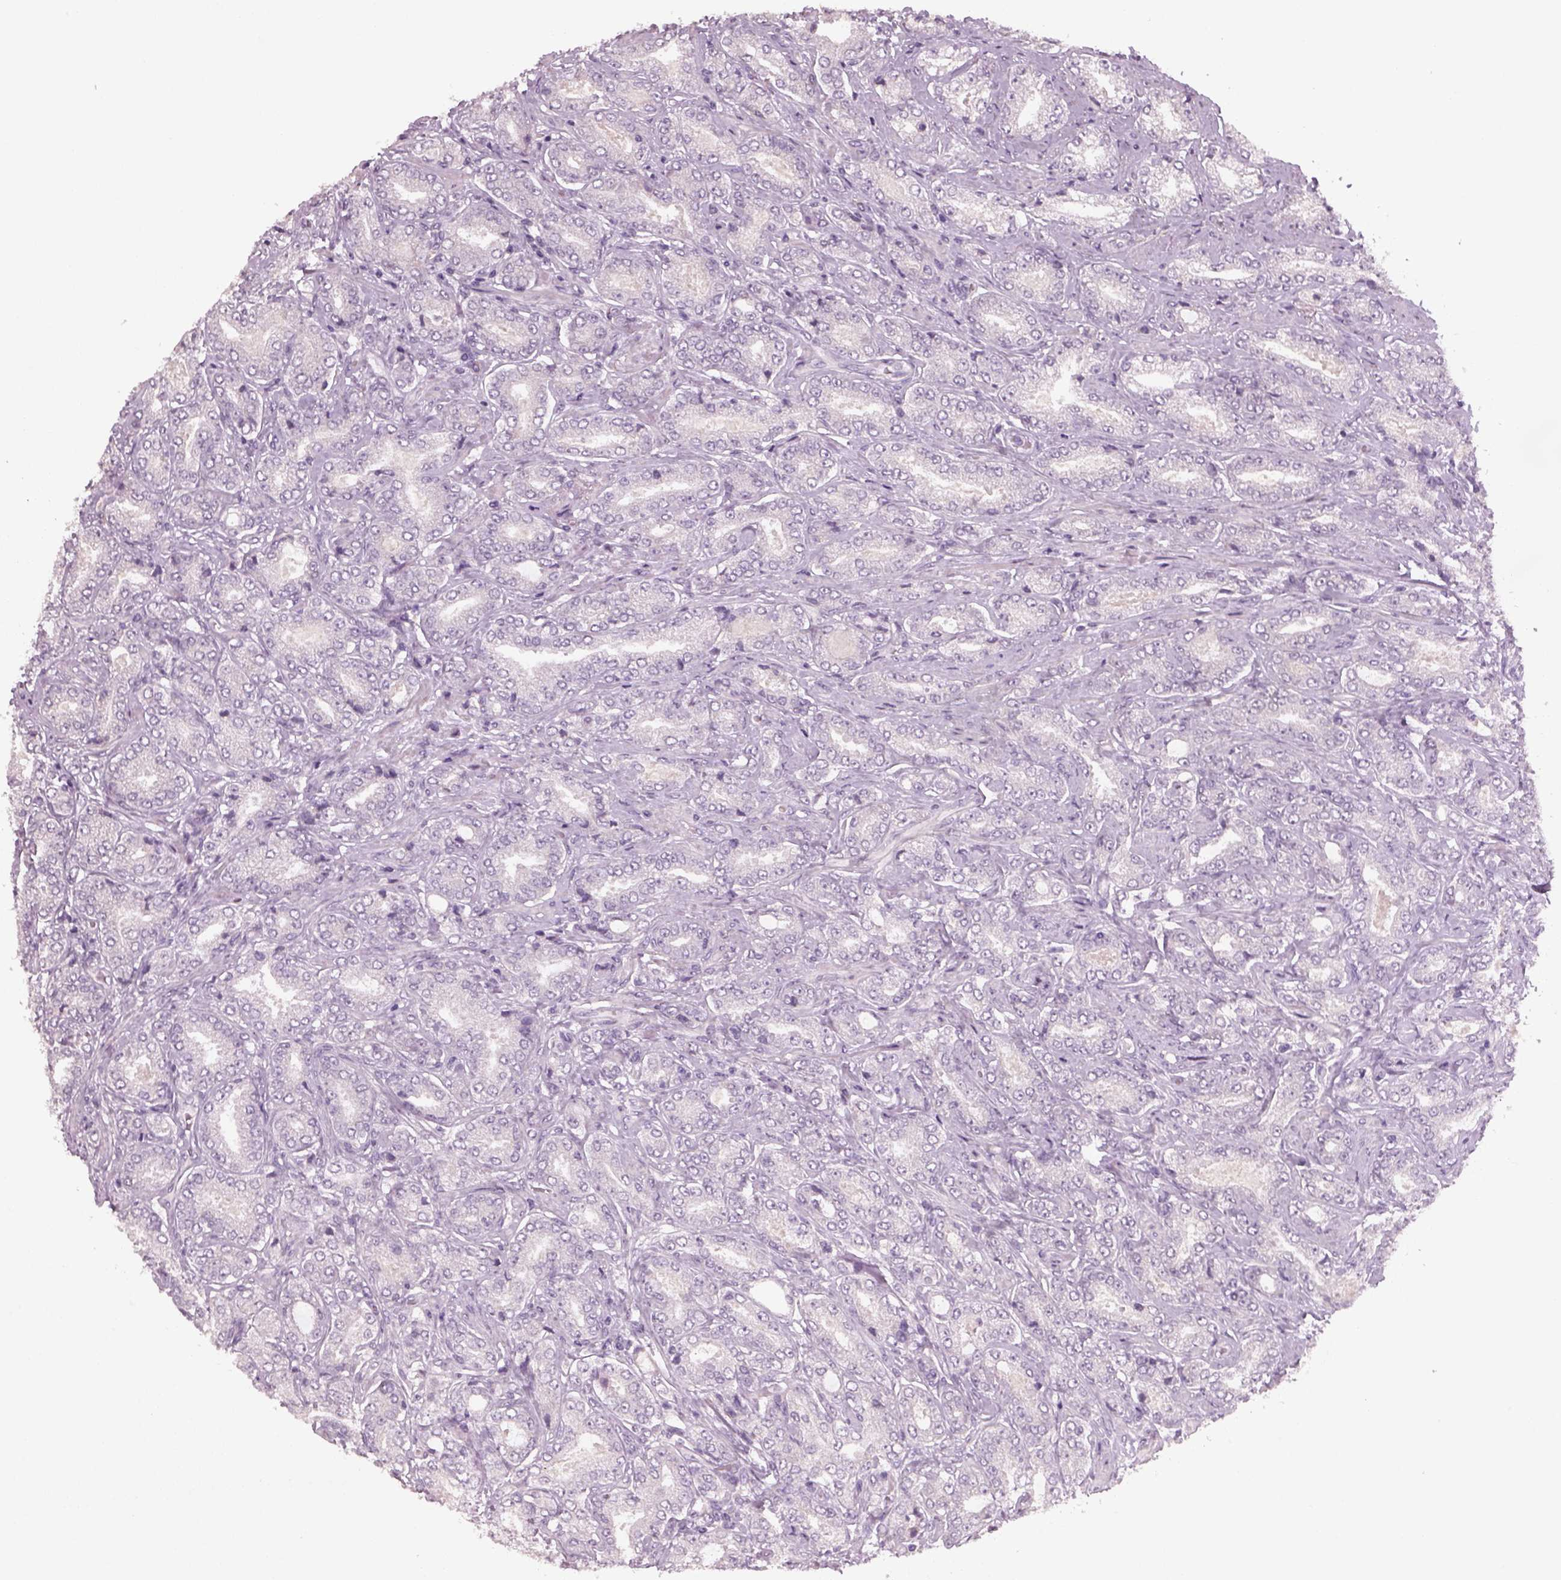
{"staining": {"intensity": "negative", "quantity": "none", "location": "none"}, "tissue": "prostate cancer", "cell_type": "Tumor cells", "image_type": "cancer", "snomed": [{"axis": "morphology", "description": "Adenocarcinoma, NOS"}, {"axis": "topography", "description": "Prostate"}], "caption": "IHC histopathology image of neoplastic tissue: prostate adenocarcinoma stained with DAB displays no significant protein expression in tumor cells.", "gene": "PENK", "patient": {"sex": "male", "age": 64}}